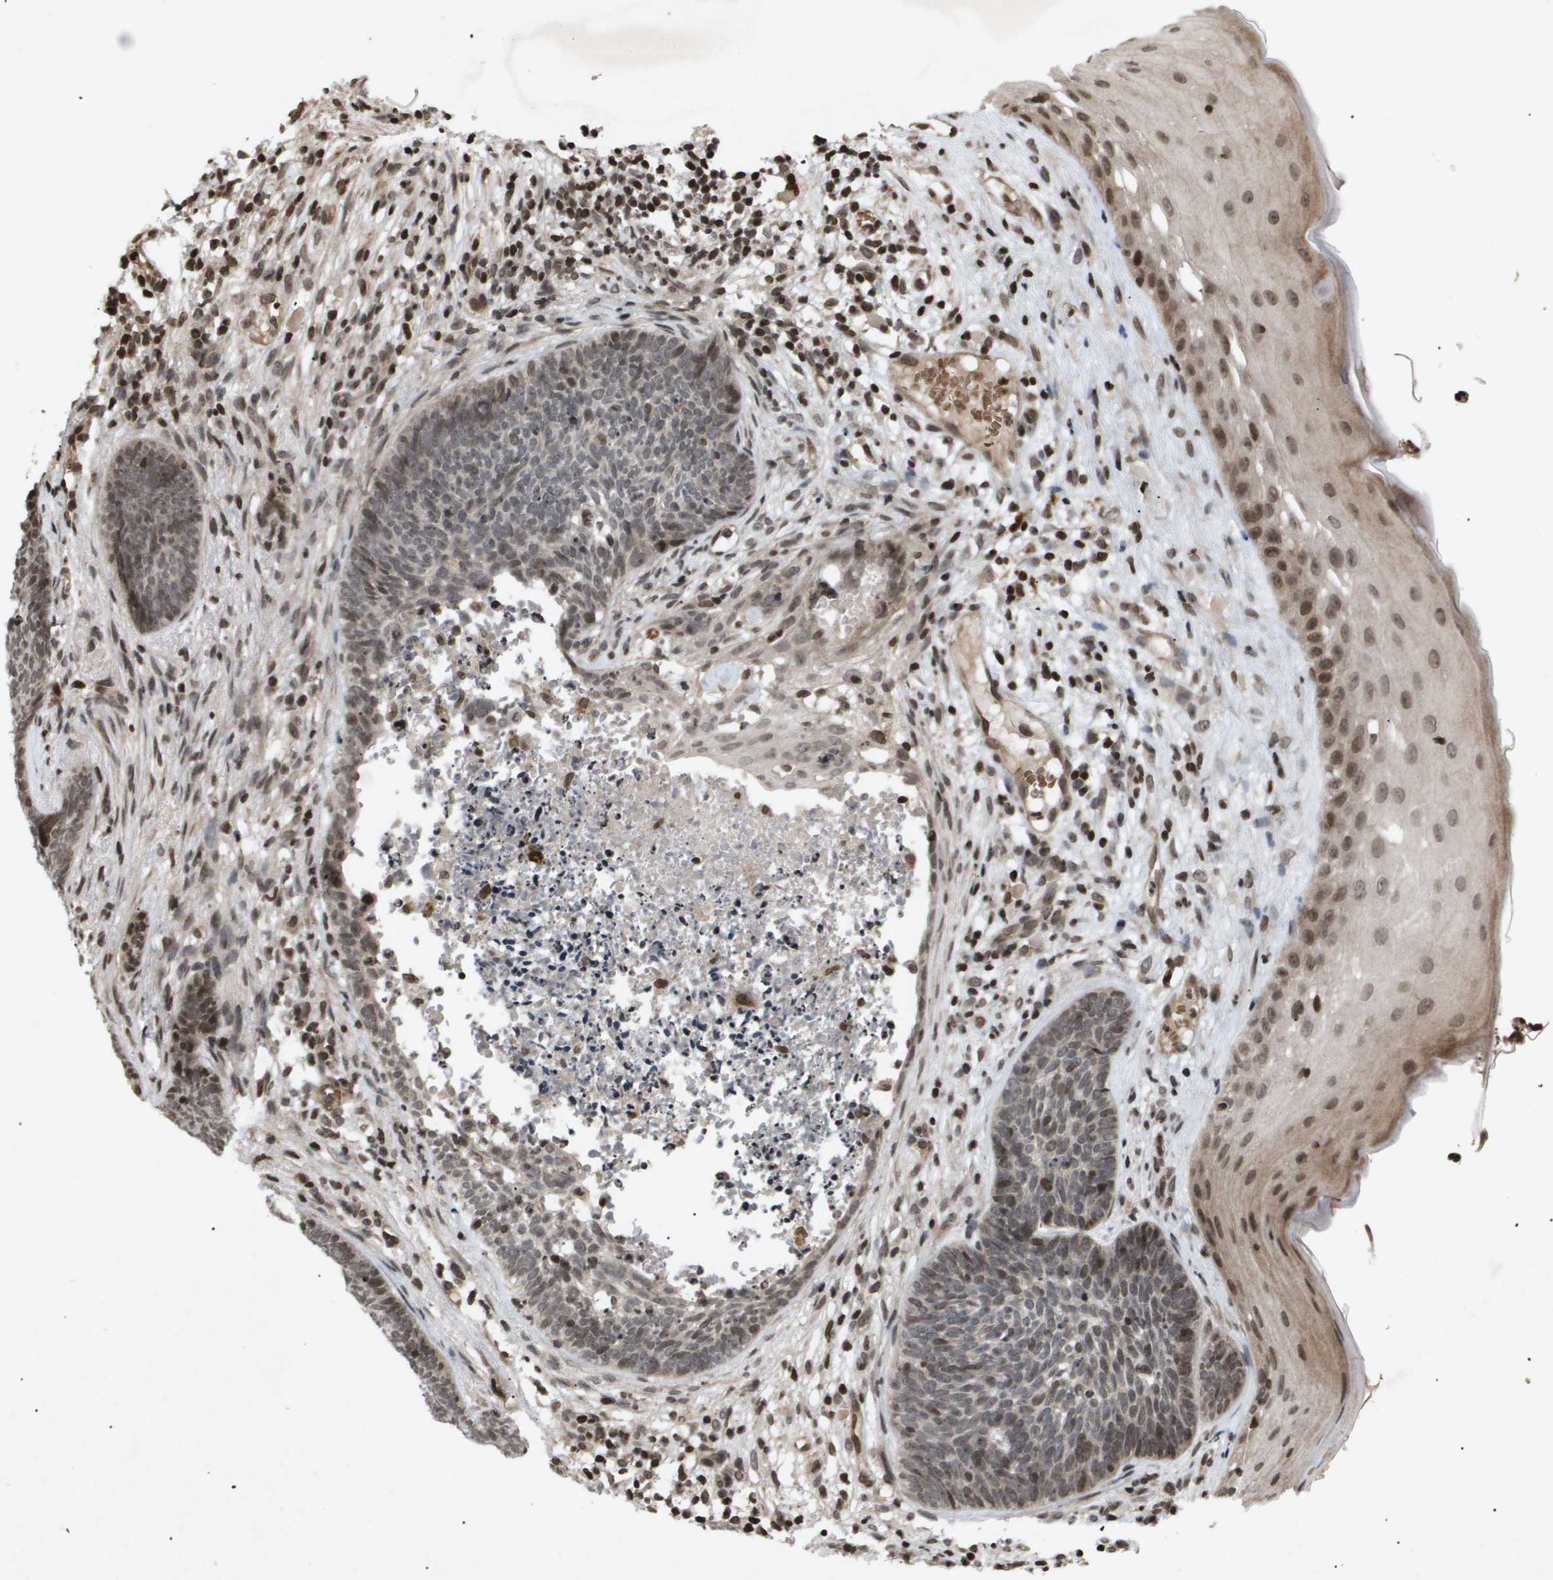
{"staining": {"intensity": "weak", "quantity": "<25%", "location": "nuclear"}, "tissue": "skin cancer", "cell_type": "Tumor cells", "image_type": "cancer", "snomed": [{"axis": "morphology", "description": "Basal cell carcinoma"}, {"axis": "topography", "description": "Skin"}], "caption": "The image exhibits no significant positivity in tumor cells of skin cancer (basal cell carcinoma).", "gene": "HSPA6", "patient": {"sex": "female", "age": 70}}